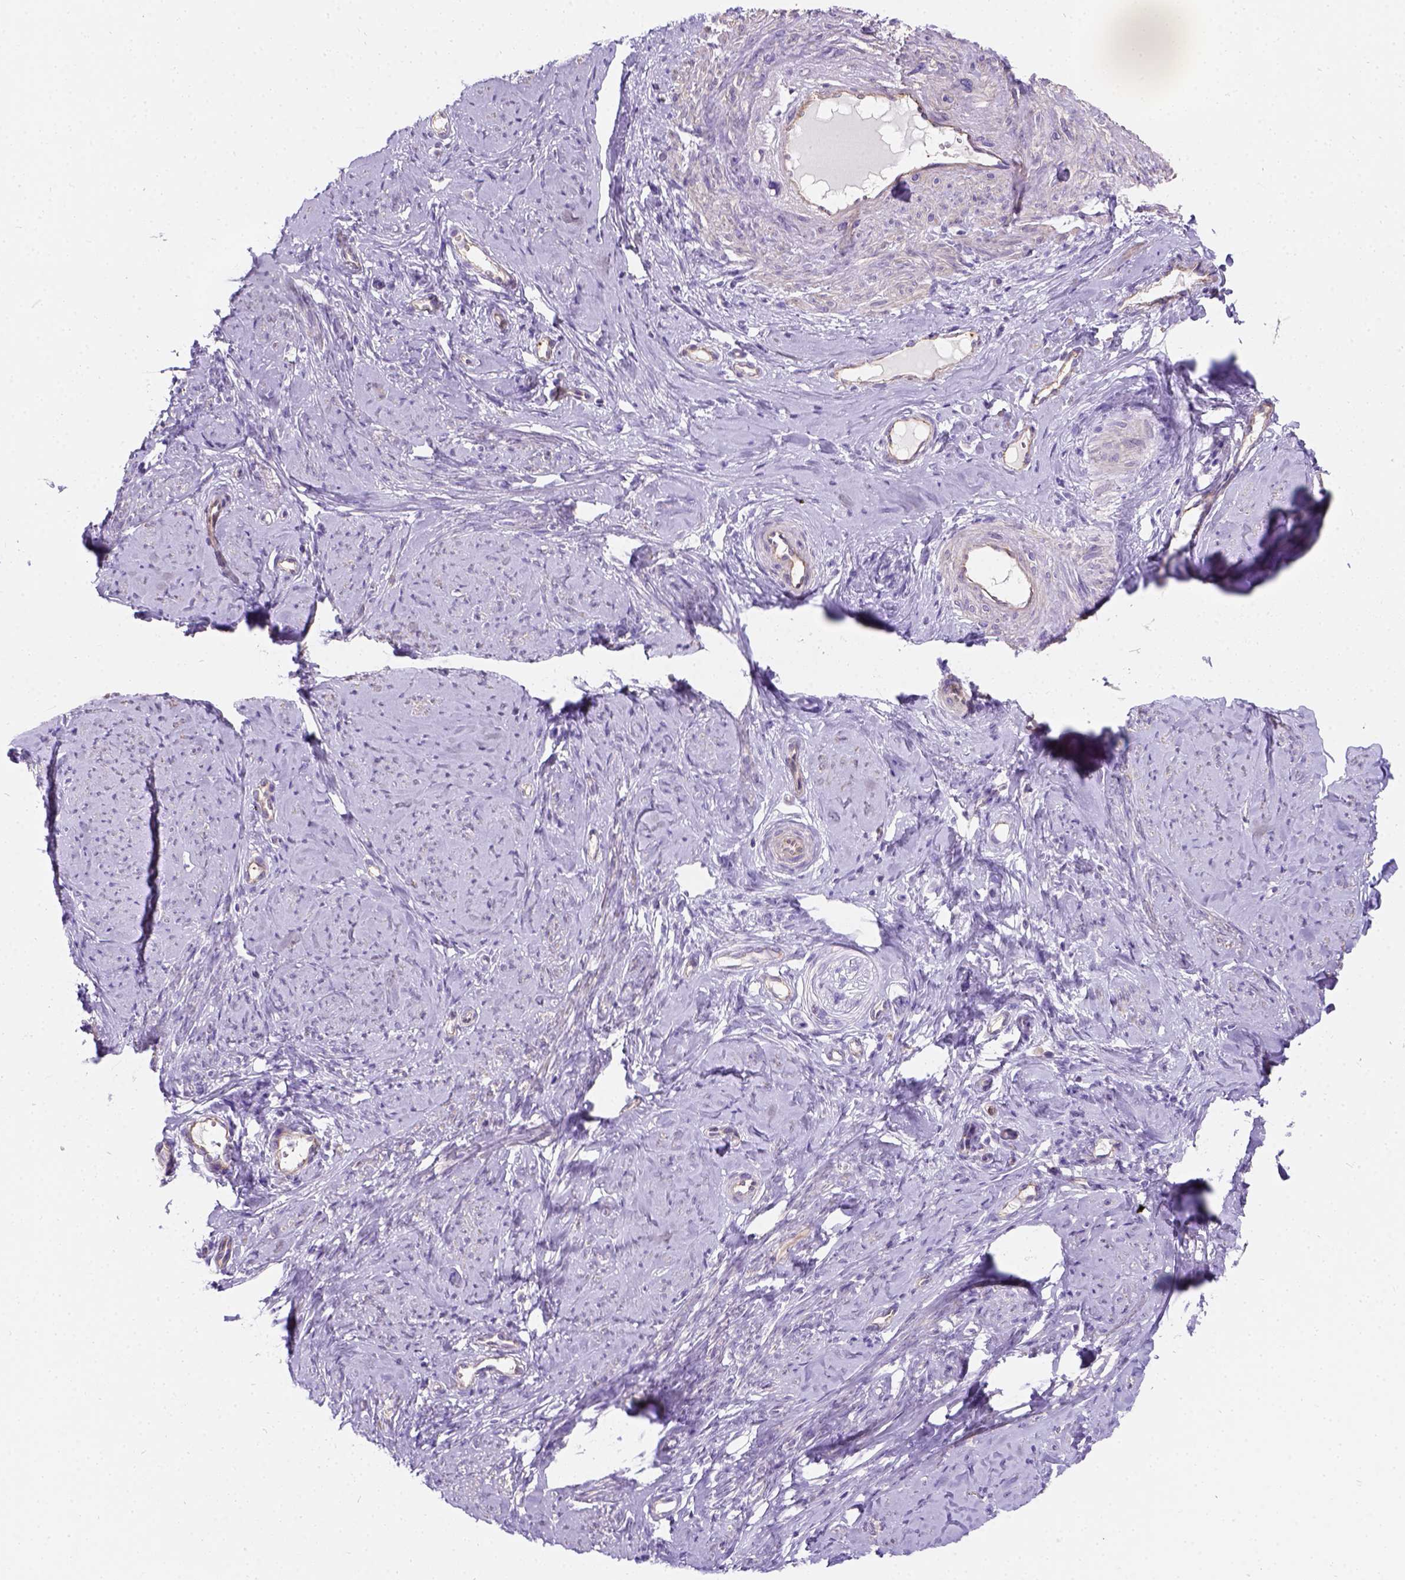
{"staining": {"intensity": "weak", "quantity": "25%-75%", "location": "cytoplasmic/membranous"}, "tissue": "smooth muscle", "cell_type": "Smooth muscle cells", "image_type": "normal", "snomed": [{"axis": "morphology", "description": "Normal tissue, NOS"}, {"axis": "topography", "description": "Smooth muscle"}], "caption": "An IHC histopathology image of normal tissue is shown. Protein staining in brown labels weak cytoplasmic/membranous positivity in smooth muscle within smooth muscle cells.", "gene": "PHF7", "patient": {"sex": "female", "age": 48}}